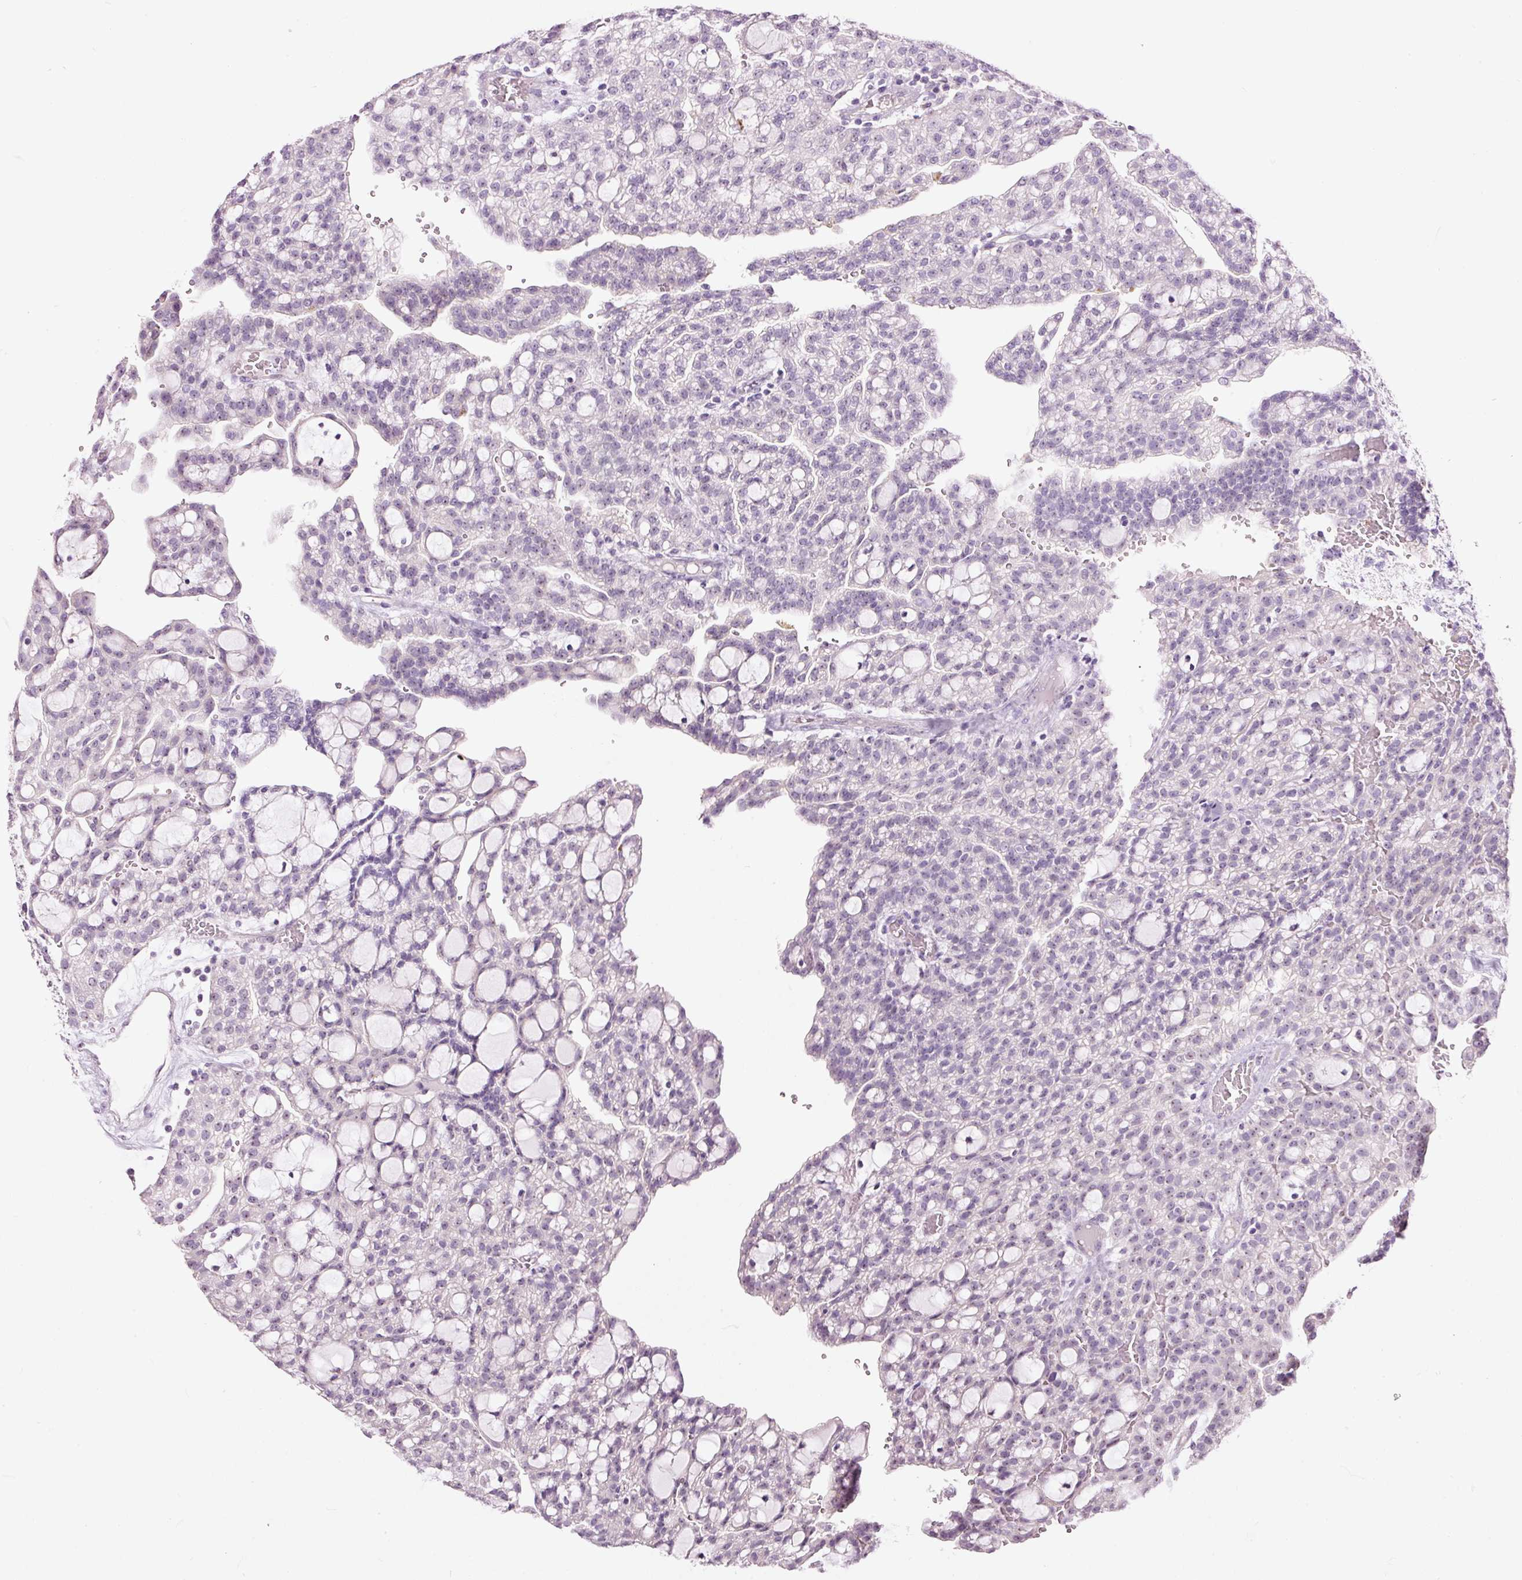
{"staining": {"intensity": "negative", "quantity": "none", "location": "none"}, "tissue": "renal cancer", "cell_type": "Tumor cells", "image_type": "cancer", "snomed": [{"axis": "morphology", "description": "Adenocarcinoma, NOS"}, {"axis": "topography", "description": "Kidney"}], "caption": "This is a image of immunohistochemistry (IHC) staining of renal cancer (adenocarcinoma), which shows no positivity in tumor cells. Nuclei are stained in blue.", "gene": "GCG", "patient": {"sex": "male", "age": 63}}